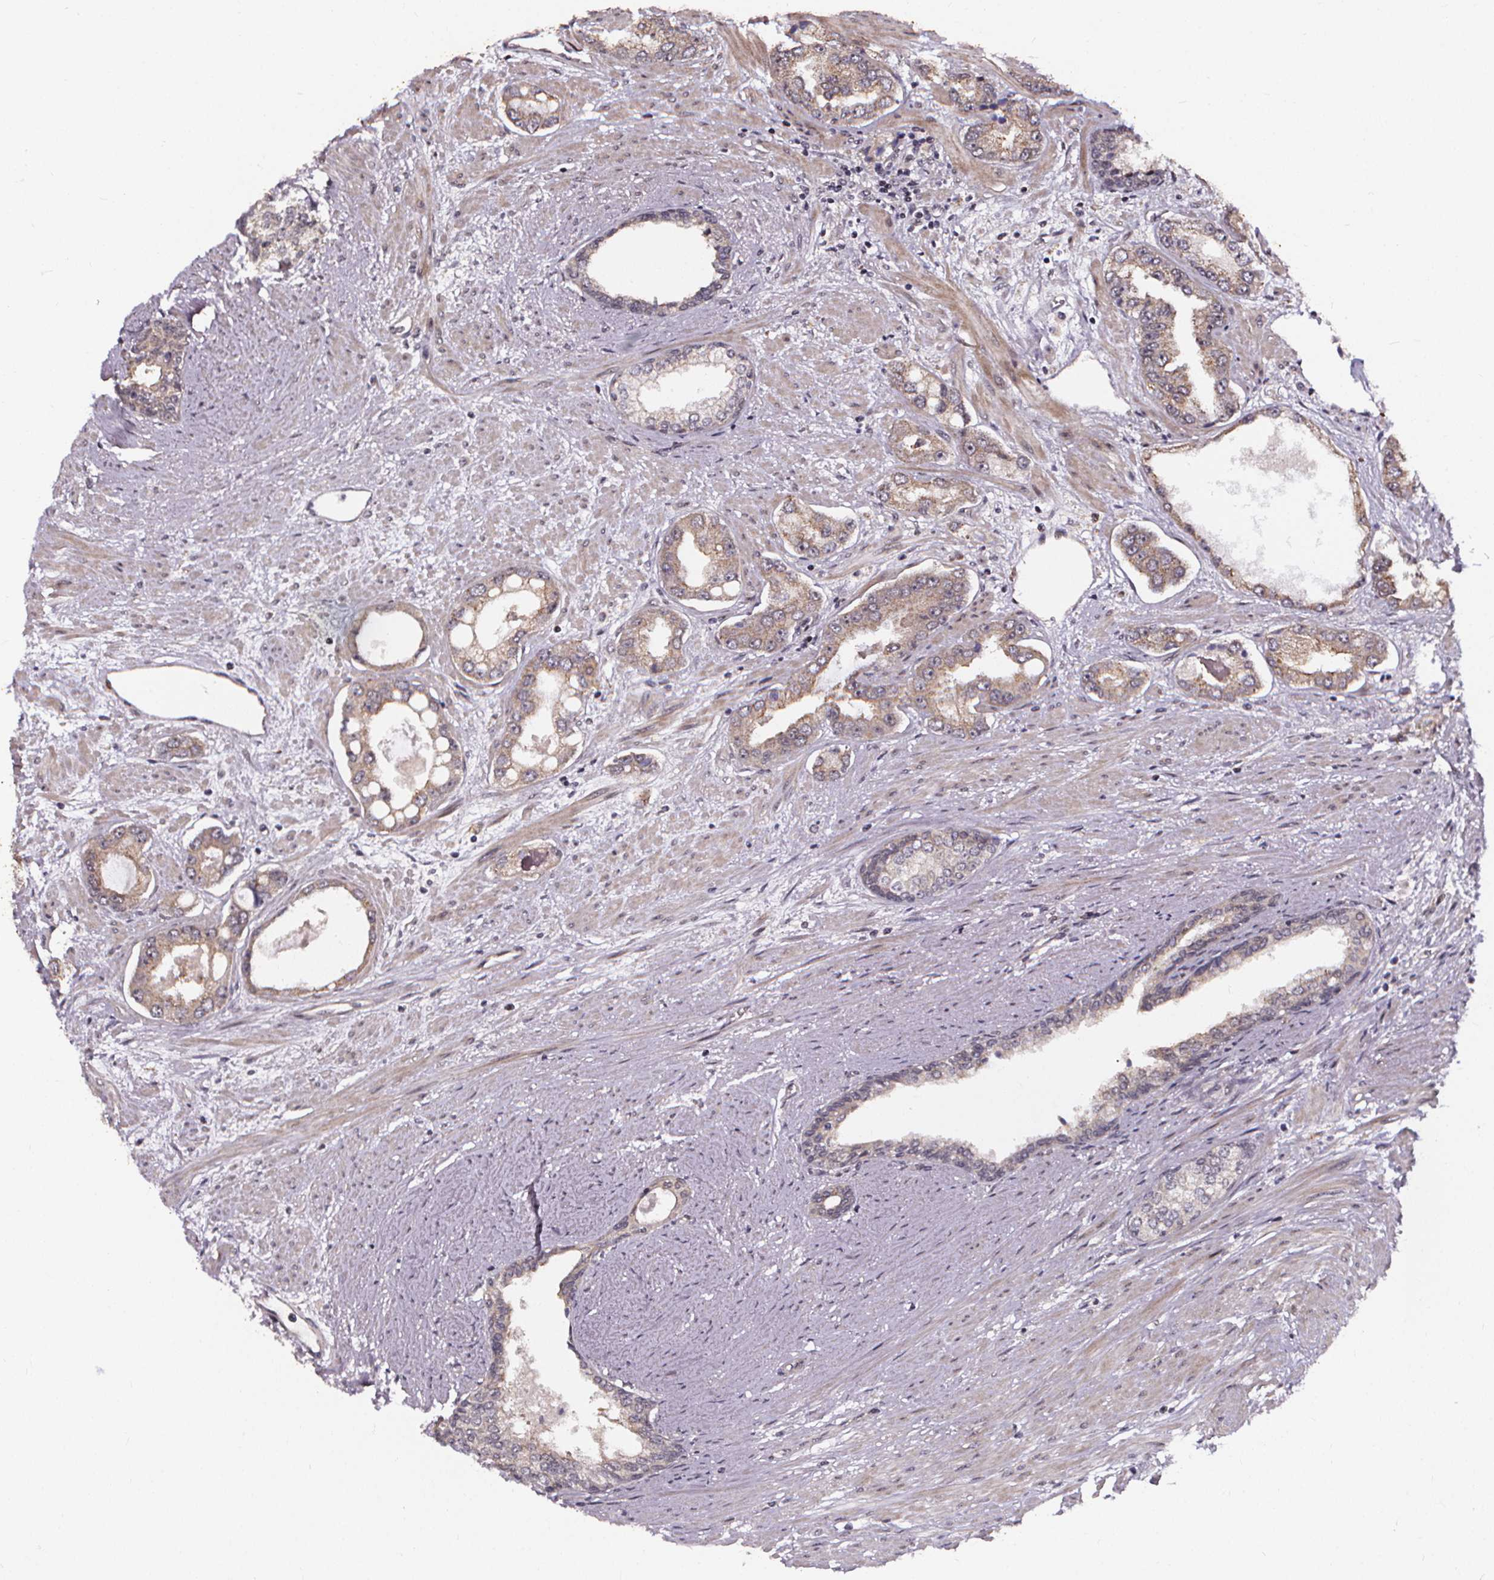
{"staining": {"intensity": "weak", "quantity": ">75%", "location": "cytoplasmic/membranous"}, "tissue": "prostate cancer", "cell_type": "Tumor cells", "image_type": "cancer", "snomed": [{"axis": "morphology", "description": "Adenocarcinoma, Low grade"}, {"axis": "topography", "description": "Prostate"}], "caption": "Brown immunohistochemical staining in human low-grade adenocarcinoma (prostate) displays weak cytoplasmic/membranous positivity in about >75% of tumor cells.", "gene": "DDIT3", "patient": {"sex": "male", "age": 60}}